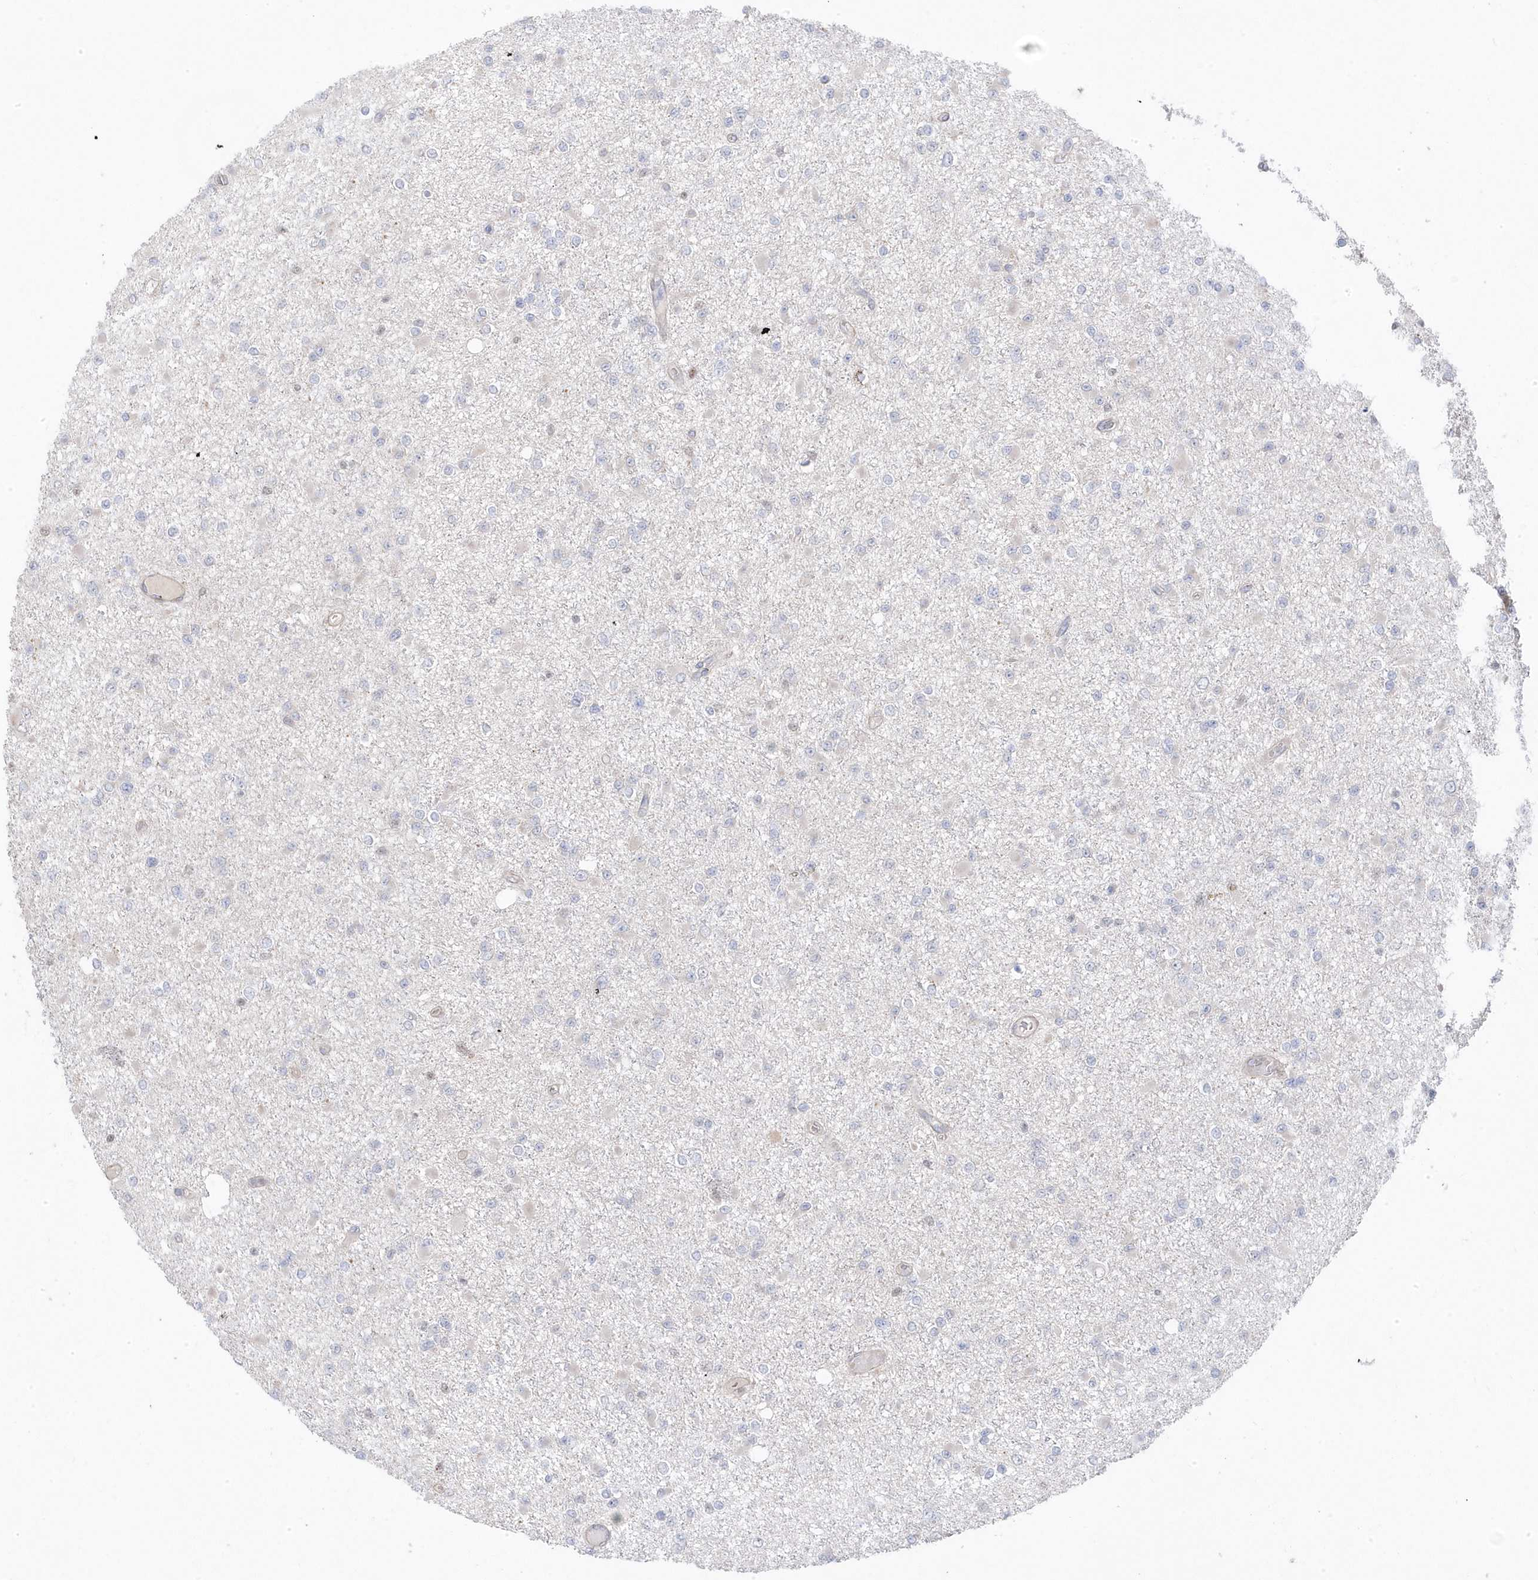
{"staining": {"intensity": "negative", "quantity": "none", "location": "none"}, "tissue": "glioma", "cell_type": "Tumor cells", "image_type": "cancer", "snomed": [{"axis": "morphology", "description": "Glioma, malignant, Low grade"}, {"axis": "topography", "description": "Brain"}], "caption": "High magnification brightfield microscopy of malignant glioma (low-grade) stained with DAB (3,3'-diaminobenzidine) (brown) and counterstained with hematoxylin (blue): tumor cells show no significant staining.", "gene": "GTPBP6", "patient": {"sex": "female", "age": 22}}